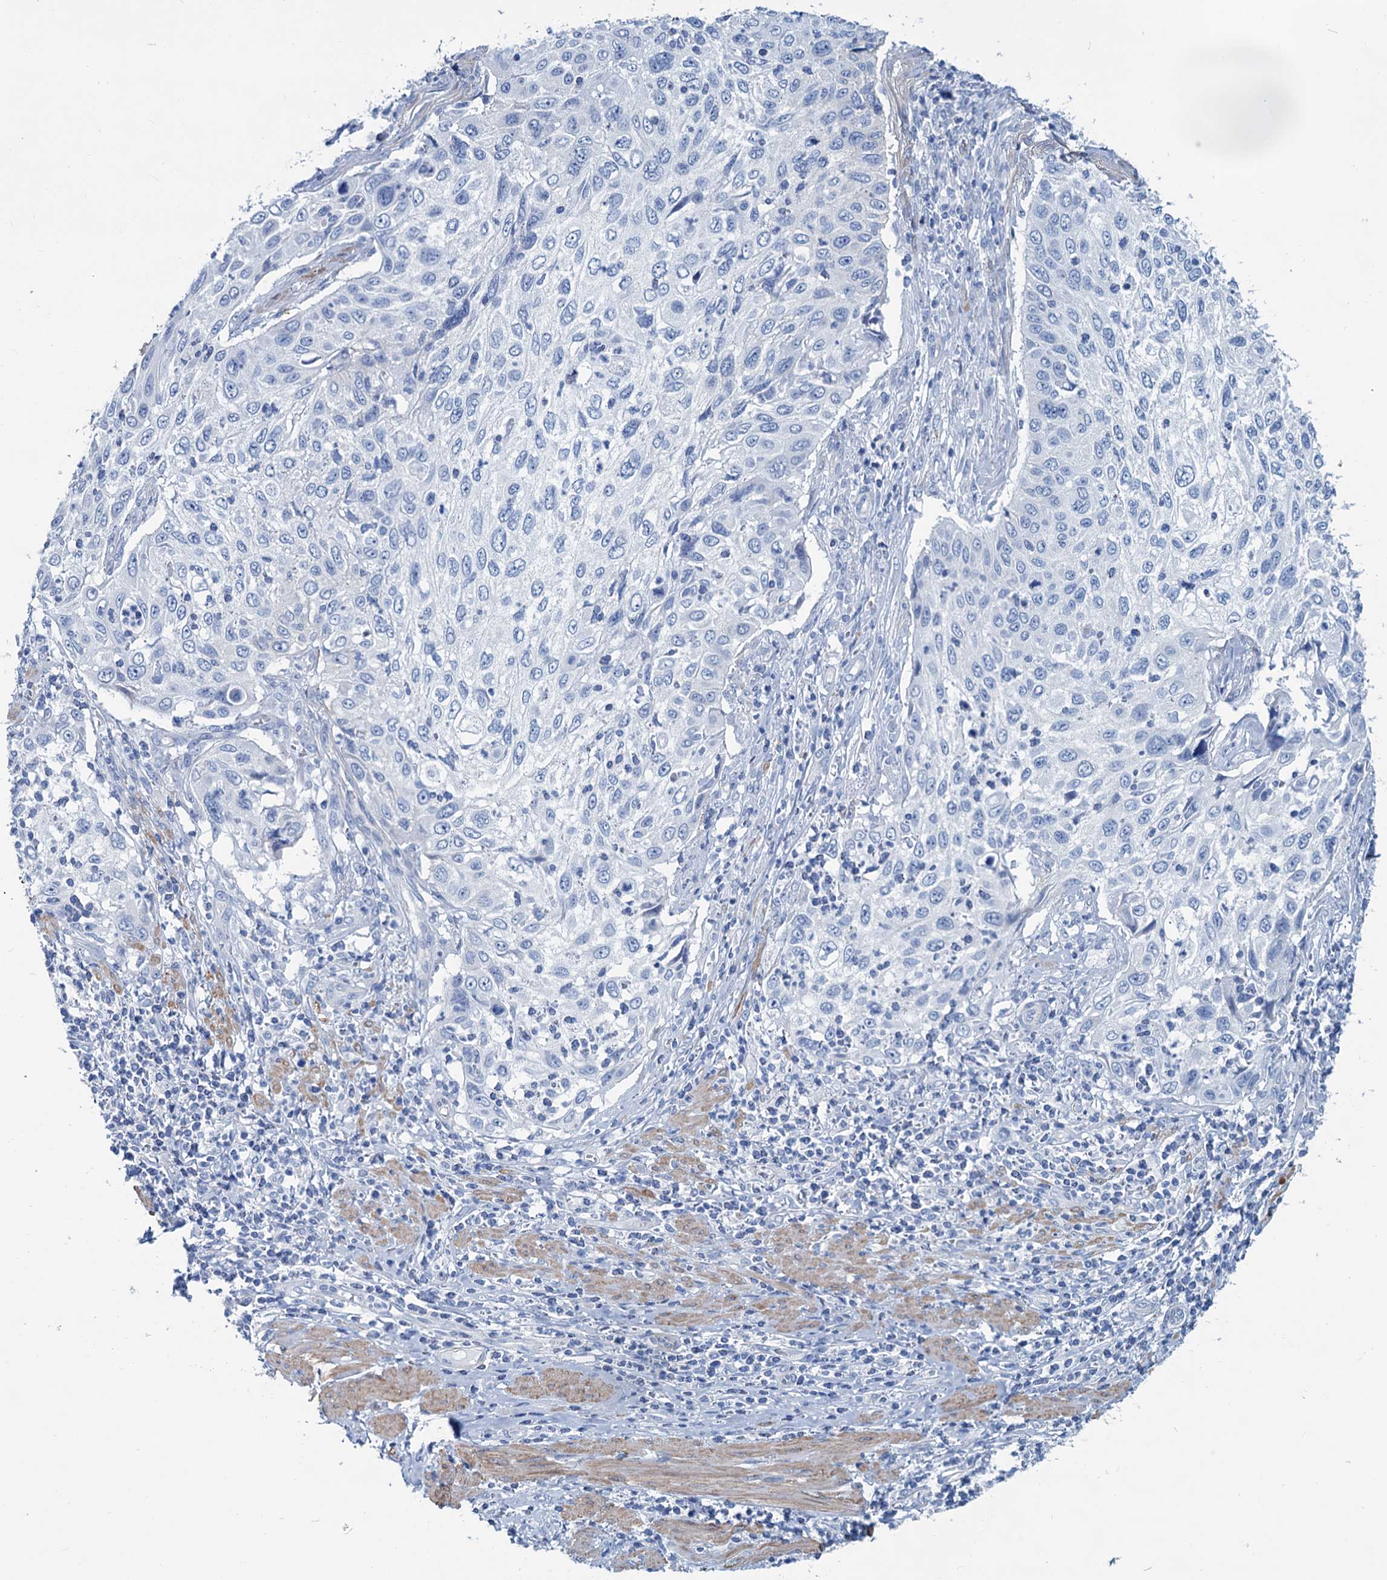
{"staining": {"intensity": "negative", "quantity": "none", "location": "none"}, "tissue": "cervical cancer", "cell_type": "Tumor cells", "image_type": "cancer", "snomed": [{"axis": "morphology", "description": "Squamous cell carcinoma, NOS"}, {"axis": "topography", "description": "Cervix"}], "caption": "This is a histopathology image of IHC staining of cervical cancer (squamous cell carcinoma), which shows no positivity in tumor cells.", "gene": "SLC1A3", "patient": {"sex": "female", "age": 70}}